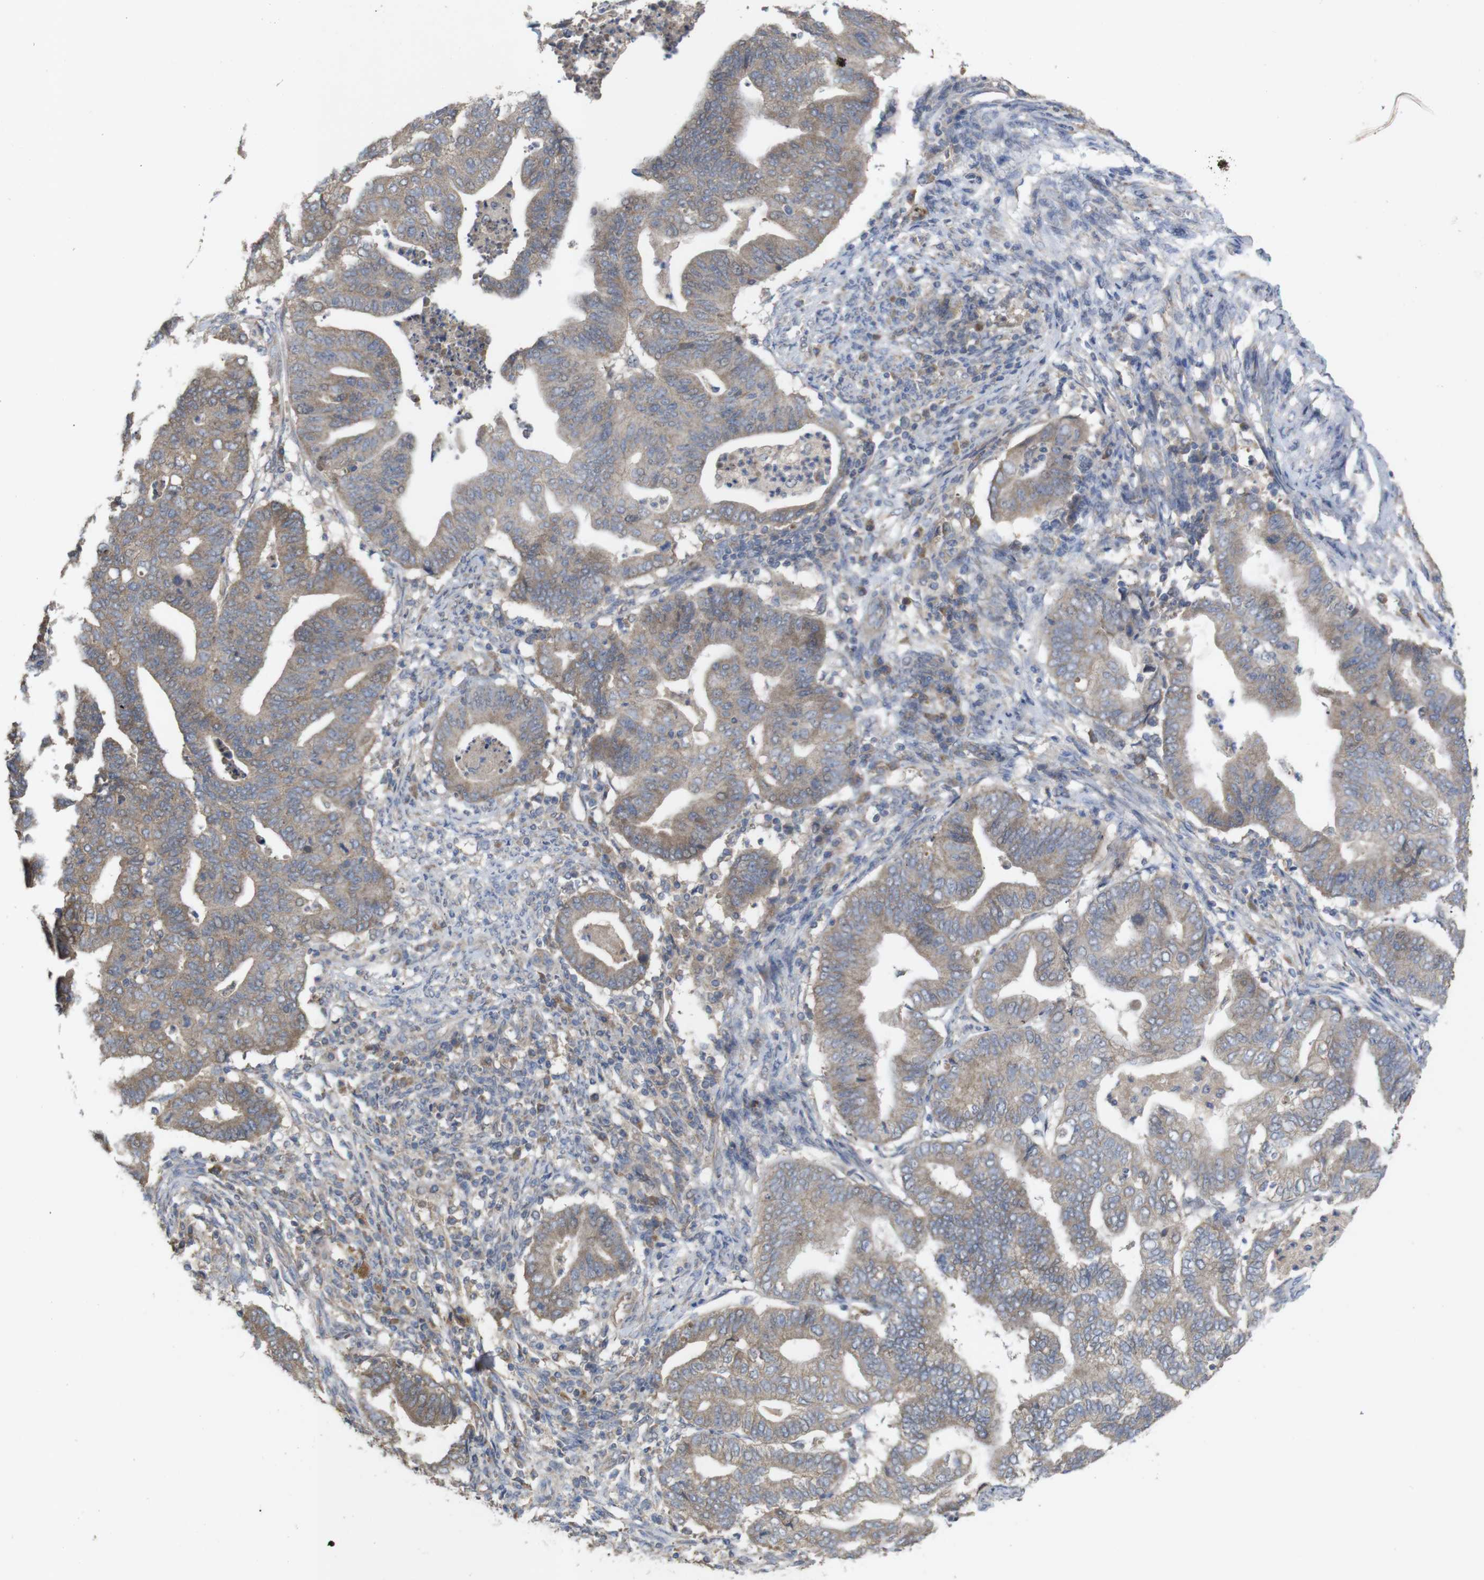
{"staining": {"intensity": "weak", "quantity": ">75%", "location": "cytoplasmic/membranous"}, "tissue": "endometrial cancer", "cell_type": "Tumor cells", "image_type": "cancer", "snomed": [{"axis": "morphology", "description": "Adenocarcinoma, NOS"}, {"axis": "topography", "description": "Endometrium"}], "caption": "Adenocarcinoma (endometrial) was stained to show a protein in brown. There is low levels of weak cytoplasmic/membranous expression in about >75% of tumor cells.", "gene": "KCNS3", "patient": {"sex": "female", "age": 79}}